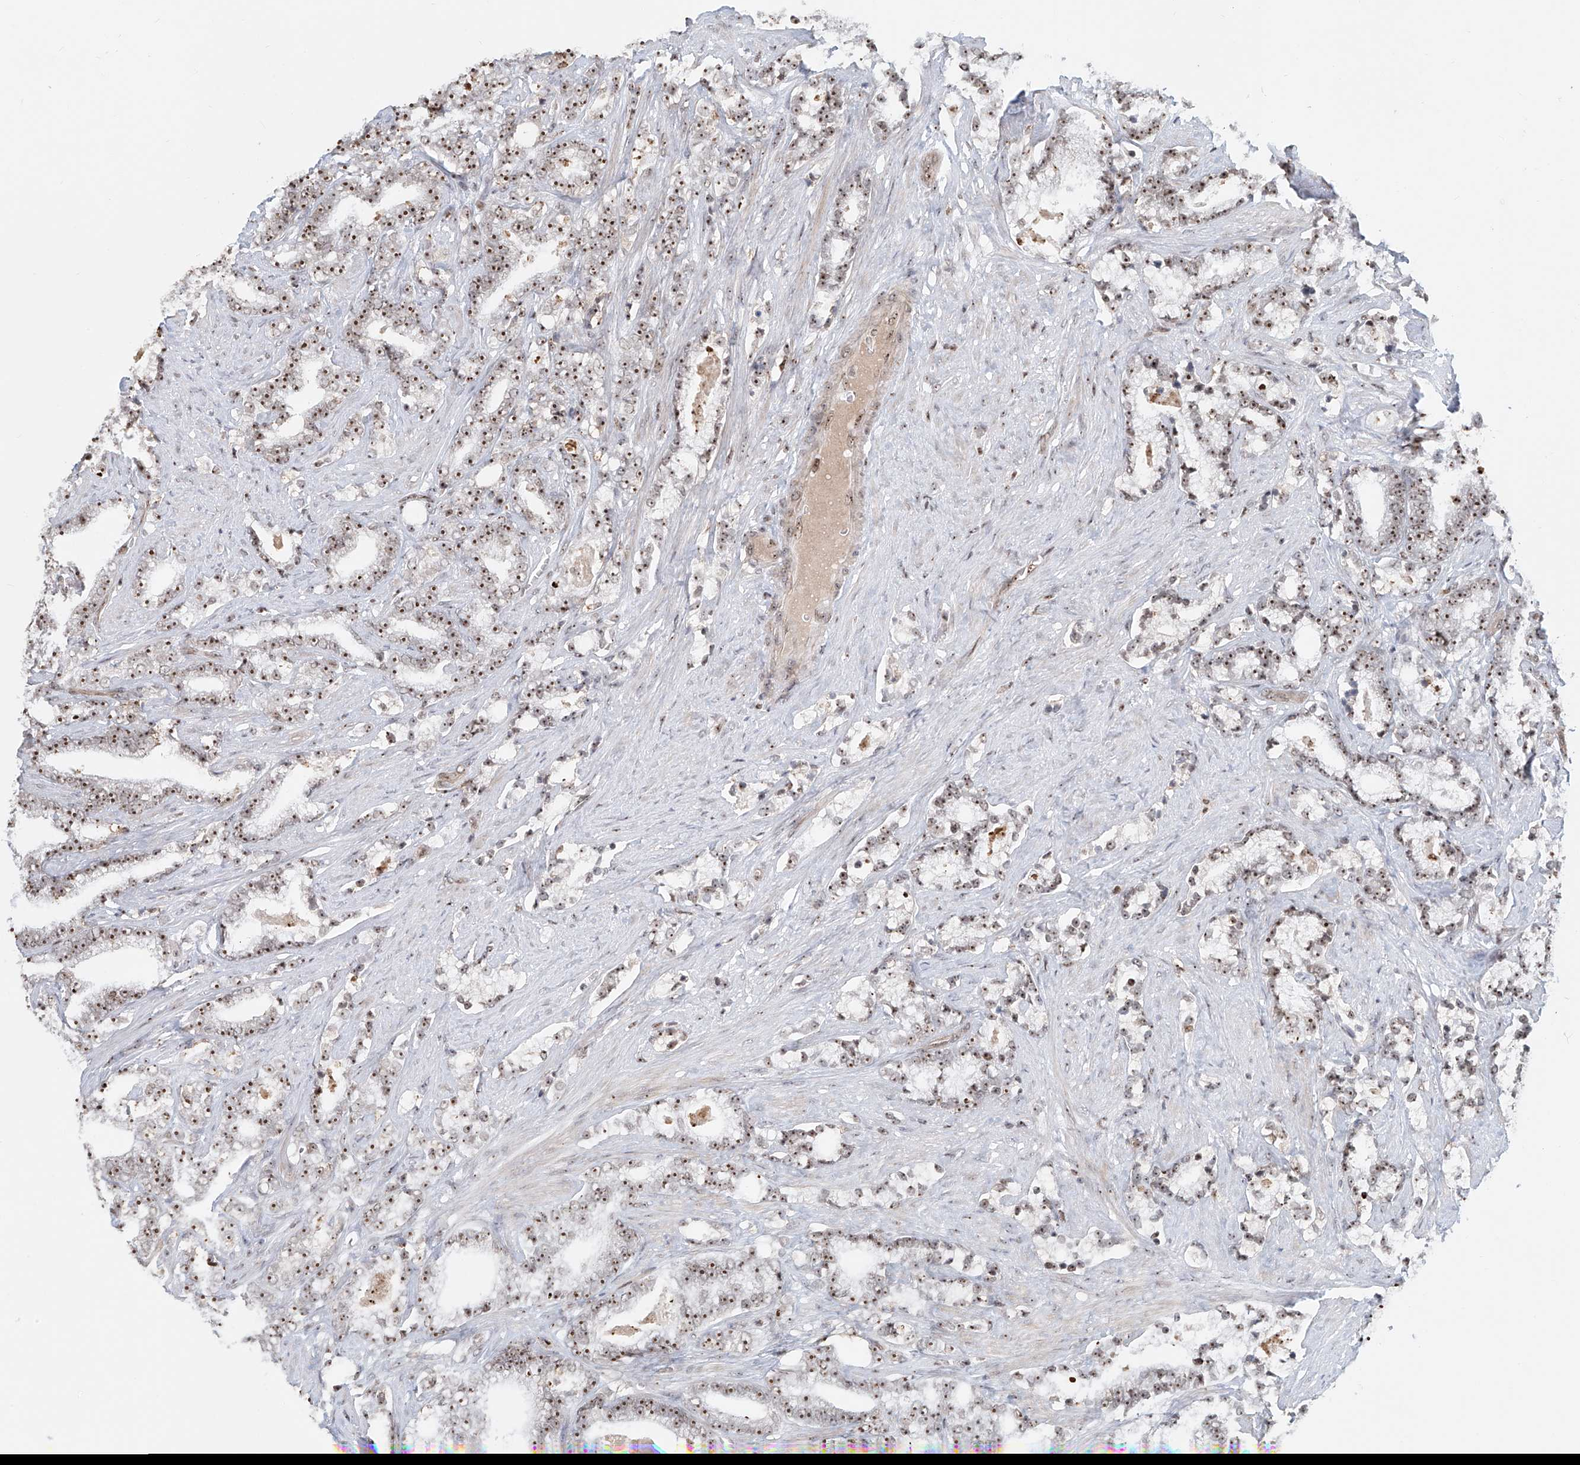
{"staining": {"intensity": "moderate", "quantity": ">75%", "location": "nuclear"}, "tissue": "prostate cancer", "cell_type": "Tumor cells", "image_type": "cancer", "snomed": [{"axis": "morphology", "description": "Adenocarcinoma, High grade"}, {"axis": "topography", "description": "Prostate and seminal vesicle, NOS"}], "caption": "This image exhibits prostate cancer stained with immunohistochemistry (IHC) to label a protein in brown. The nuclear of tumor cells show moderate positivity for the protein. Nuclei are counter-stained blue.", "gene": "PRUNE2", "patient": {"sex": "male", "age": 67}}